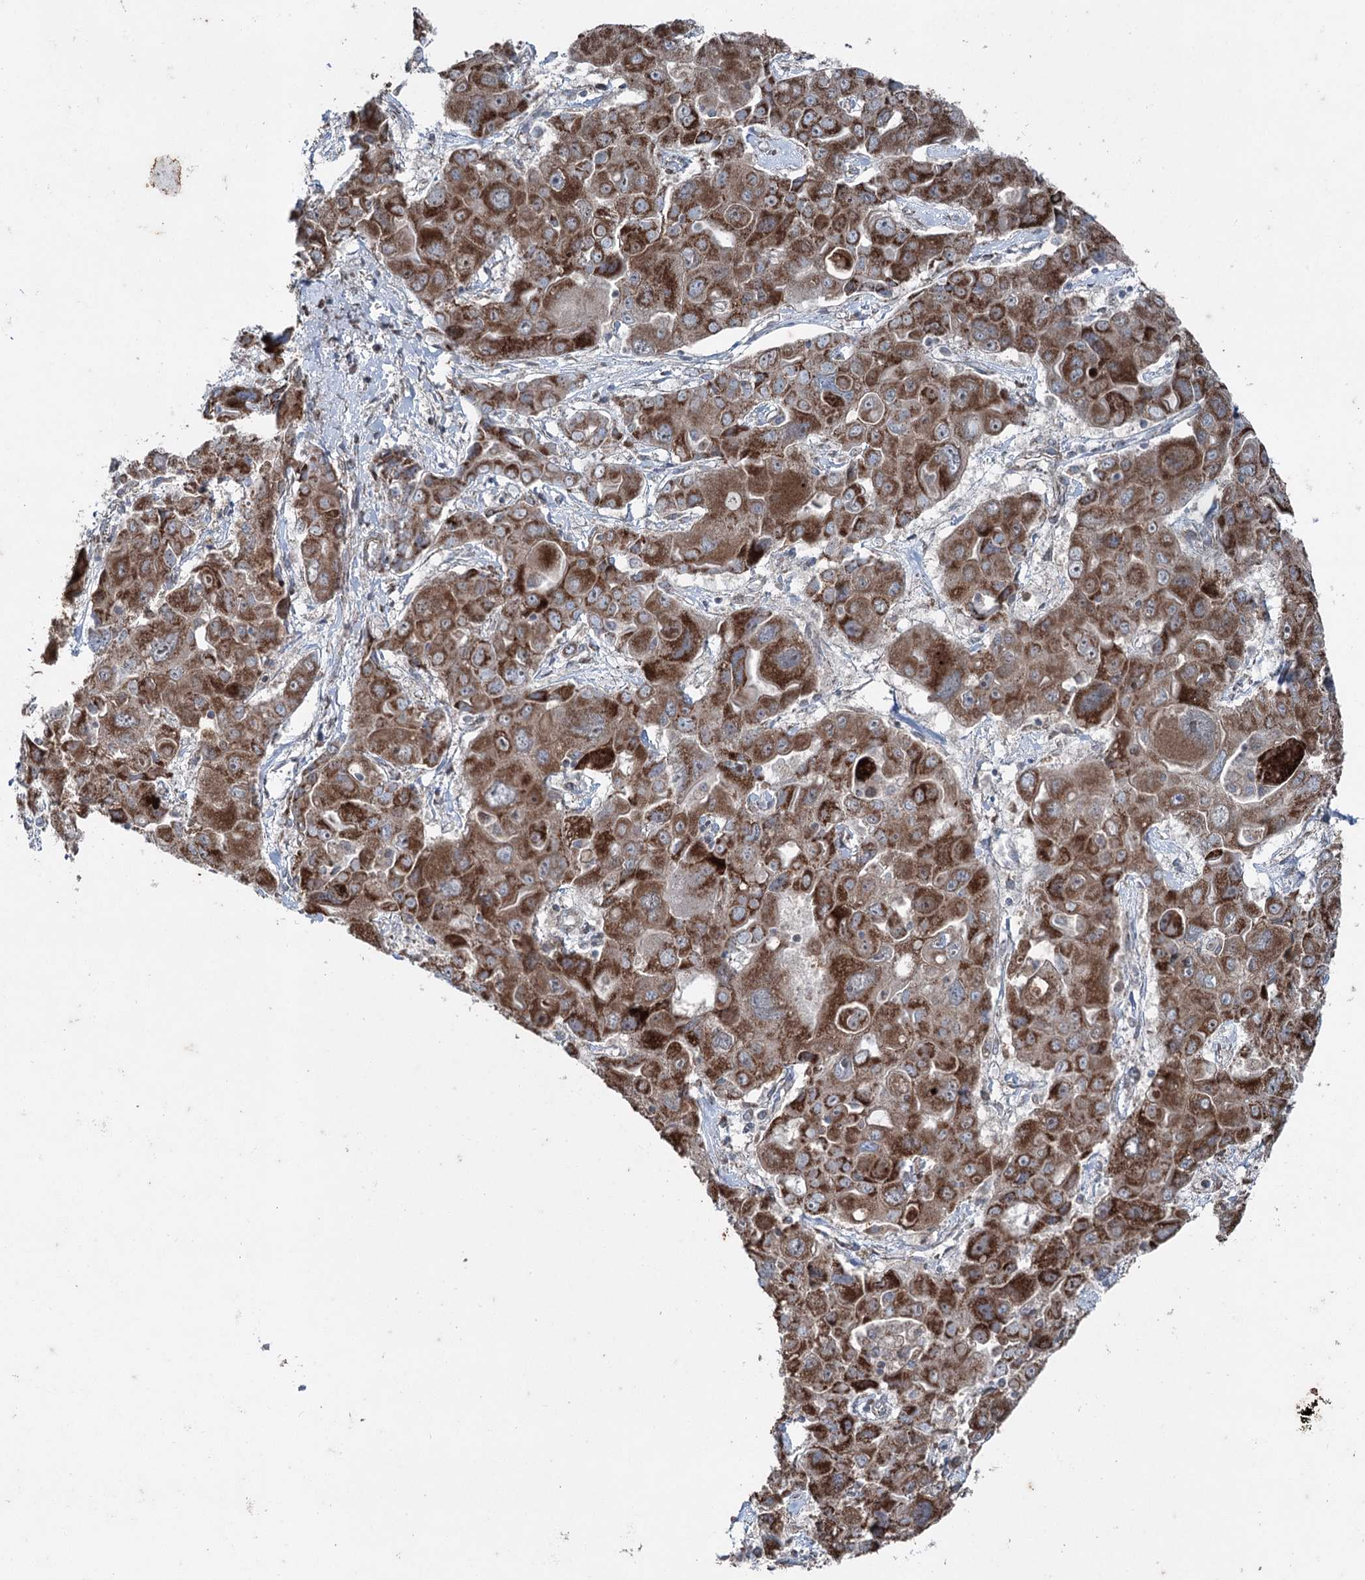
{"staining": {"intensity": "strong", "quantity": ">75%", "location": "cytoplasmic/membranous"}, "tissue": "liver cancer", "cell_type": "Tumor cells", "image_type": "cancer", "snomed": [{"axis": "morphology", "description": "Cholangiocarcinoma"}, {"axis": "topography", "description": "Liver"}], "caption": "Human liver cancer stained for a protein (brown) reveals strong cytoplasmic/membranous positive expression in approximately >75% of tumor cells.", "gene": "UCN3", "patient": {"sex": "male", "age": 67}}